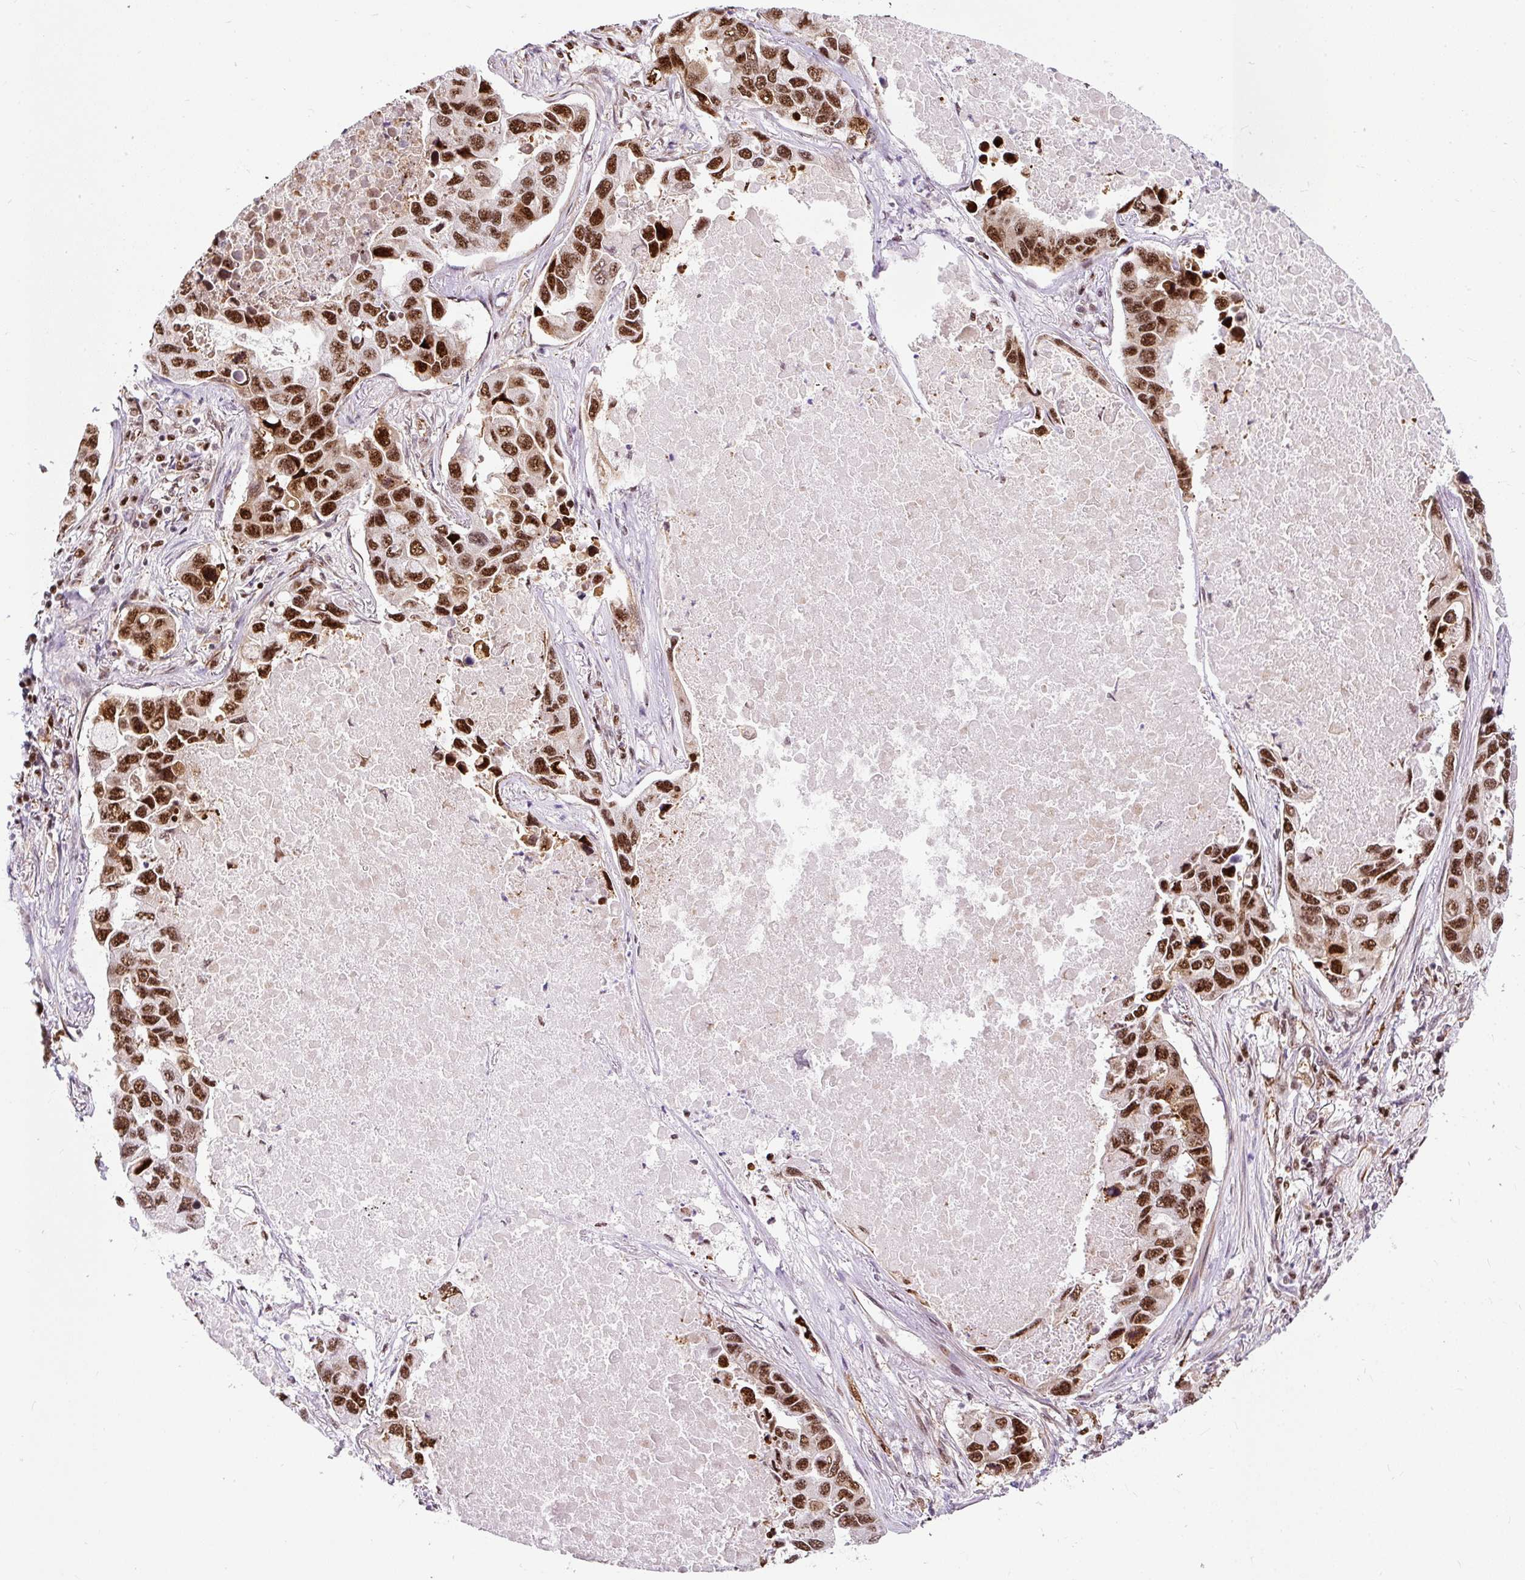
{"staining": {"intensity": "strong", "quantity": ">75%", "location": "nuclear"}, "tissue": "lung cancer", "cell_type": "Tumor cells", "image_type": "cancer", "snomed": [{"axis": "morphology", "description": "Adenocarcinoma, NOS"}, {"axis": "topography", "description": "Lung"}], "caption": "Immunohistochemistry (IHC) of human adenocarcinoma (lung) reveals high levels of strong nuclear expression in approximately >75% of tumor cells.", "gene": "LUC7L2", "patient": {"sex": "male", "age": 64}}